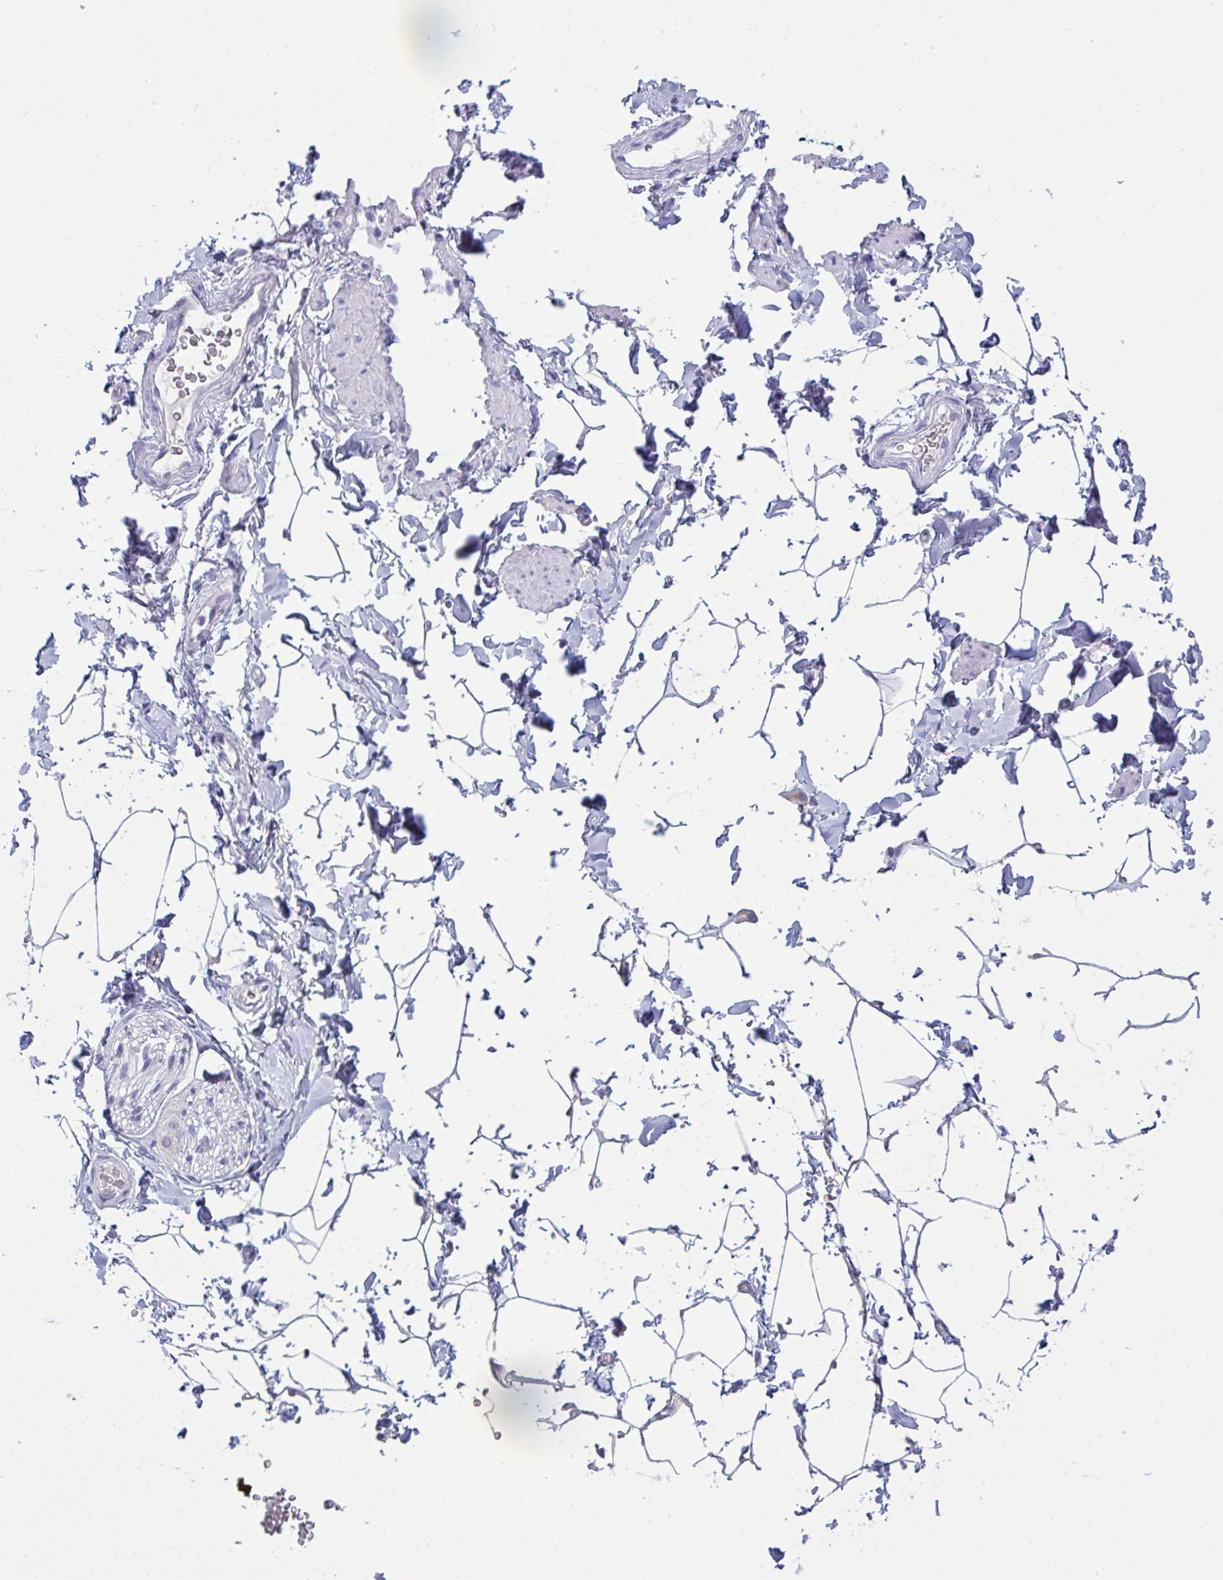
{"staining": {"intensity": "negative", "quantity": "none", "location": "none"}, "tissue": "adipose tissue", "cell_type": "Adipocytes", "image_type": "normal", "snomed": [{"axis": "morphology", "description": "Normal tissue, NOS"}, {"axis": "topography", "description": "Epididymis"}, {"axis": "topography", "description": "Peripheral nerve tissue"}], "caption": "DAB immunohistochemical staining of normal human adipose tissue exhibits no significant staining in adipocytes. (DAB (3,3'-diaminobenzidine) immunohistochemistry (IHC) visualized using brightfield microscopy, high magnification).", "gene": "TENT5D", "patient": {"sex": "male", "age": 32}}